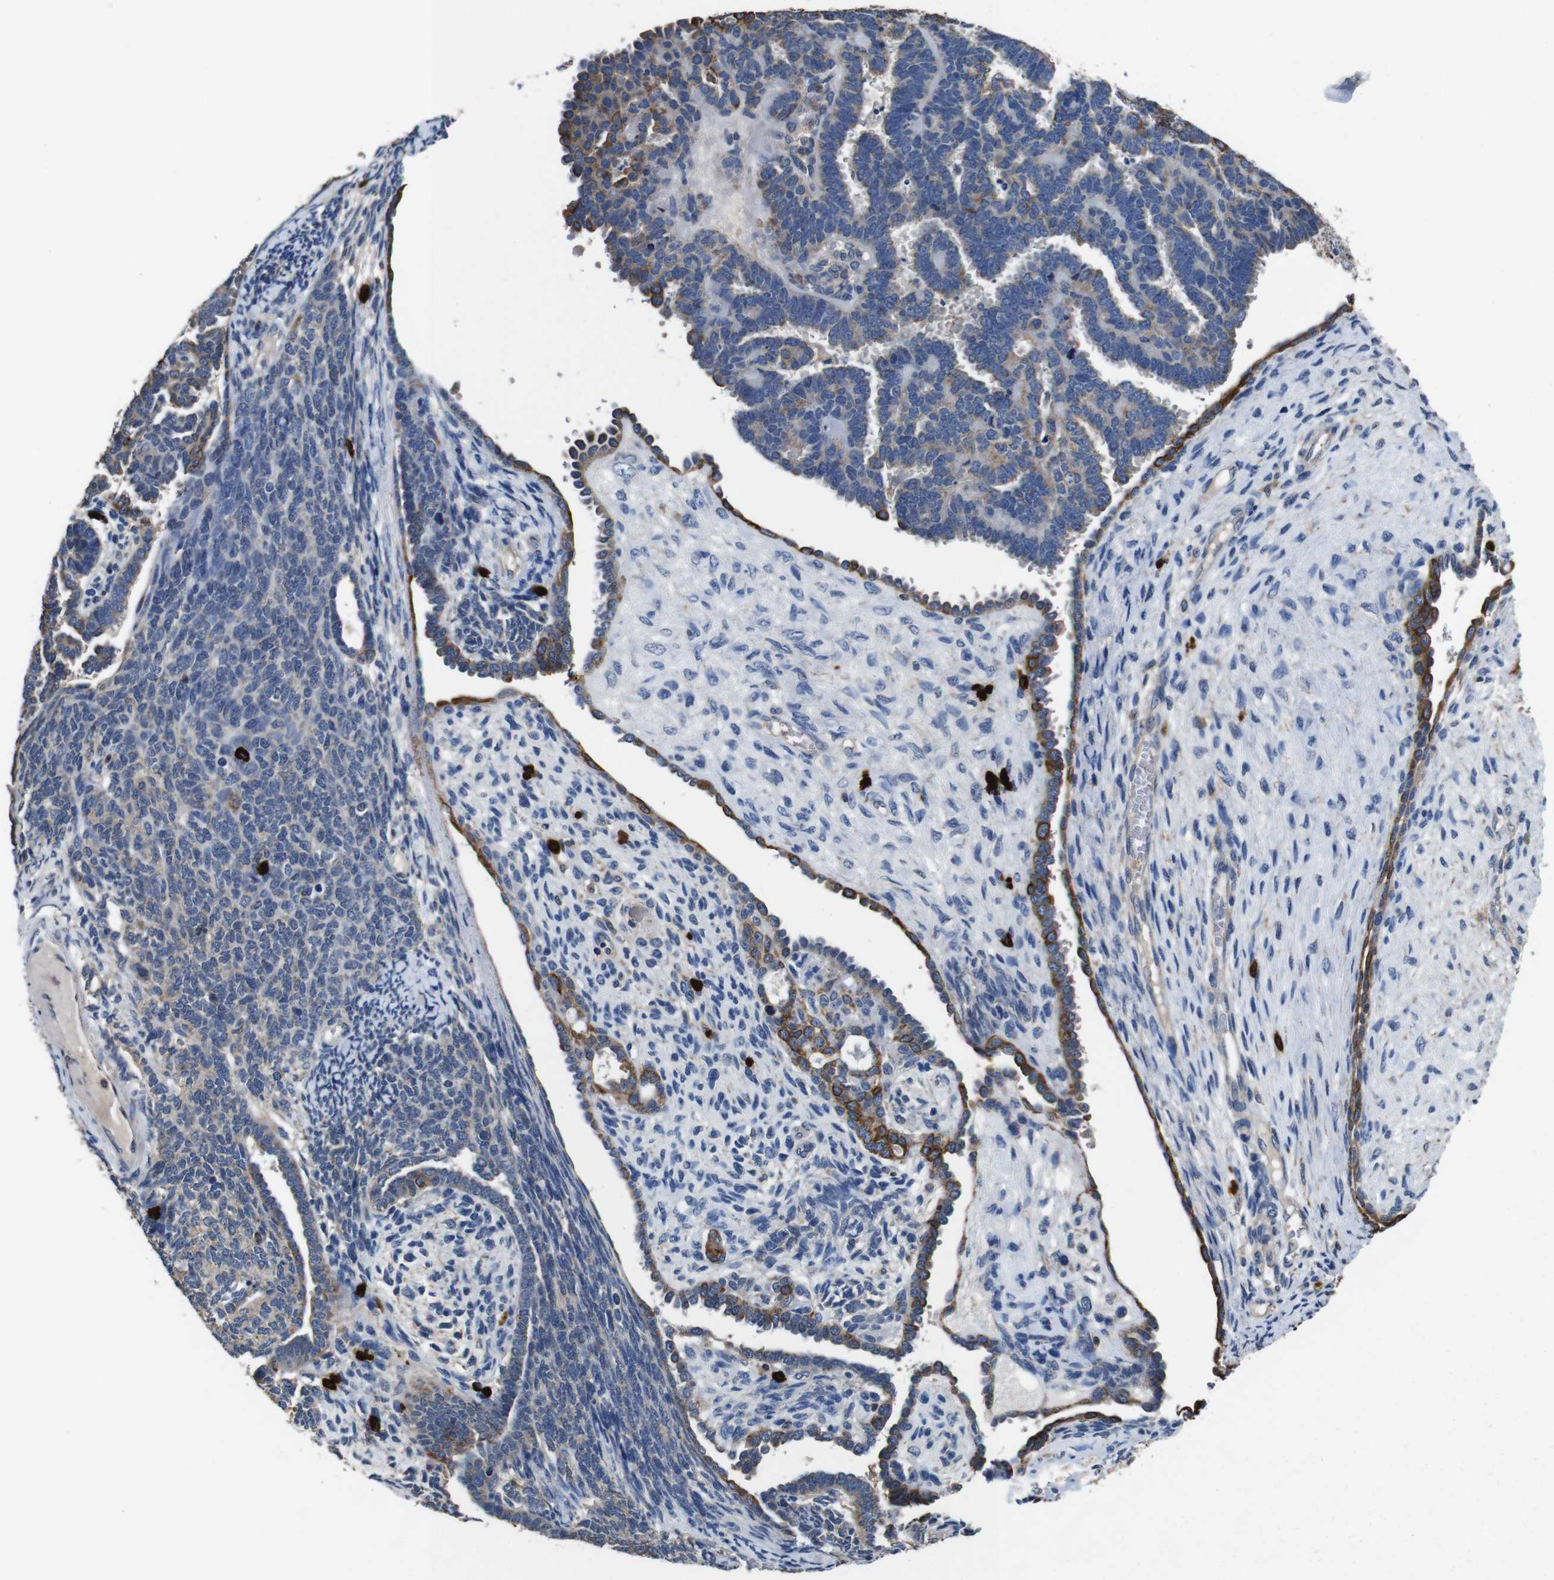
{"staining": {"intensity": "moderate", "quantity": "25%-75%", "location": "cytoplasmic/membranous"}, "tissue": "endometrial cancer", "cell_type": "Tumor cells", "image_type": "cancer", "snomed": [{"axis": "morphology", "description": "Neoplasm, malignant, NOS"}, {"axis": "topography", "description": "Endometrium"}], "caption": "Approximately 25%-75% of tumor cells in neoplasm (malignant) (endometrial) reveal moderate cytoplasmic/membranous protein positivity as visualized by brown immunohistochemical staining.", "gene": "GLIPR1", "patient": {"sex": "female", "age": 74}}